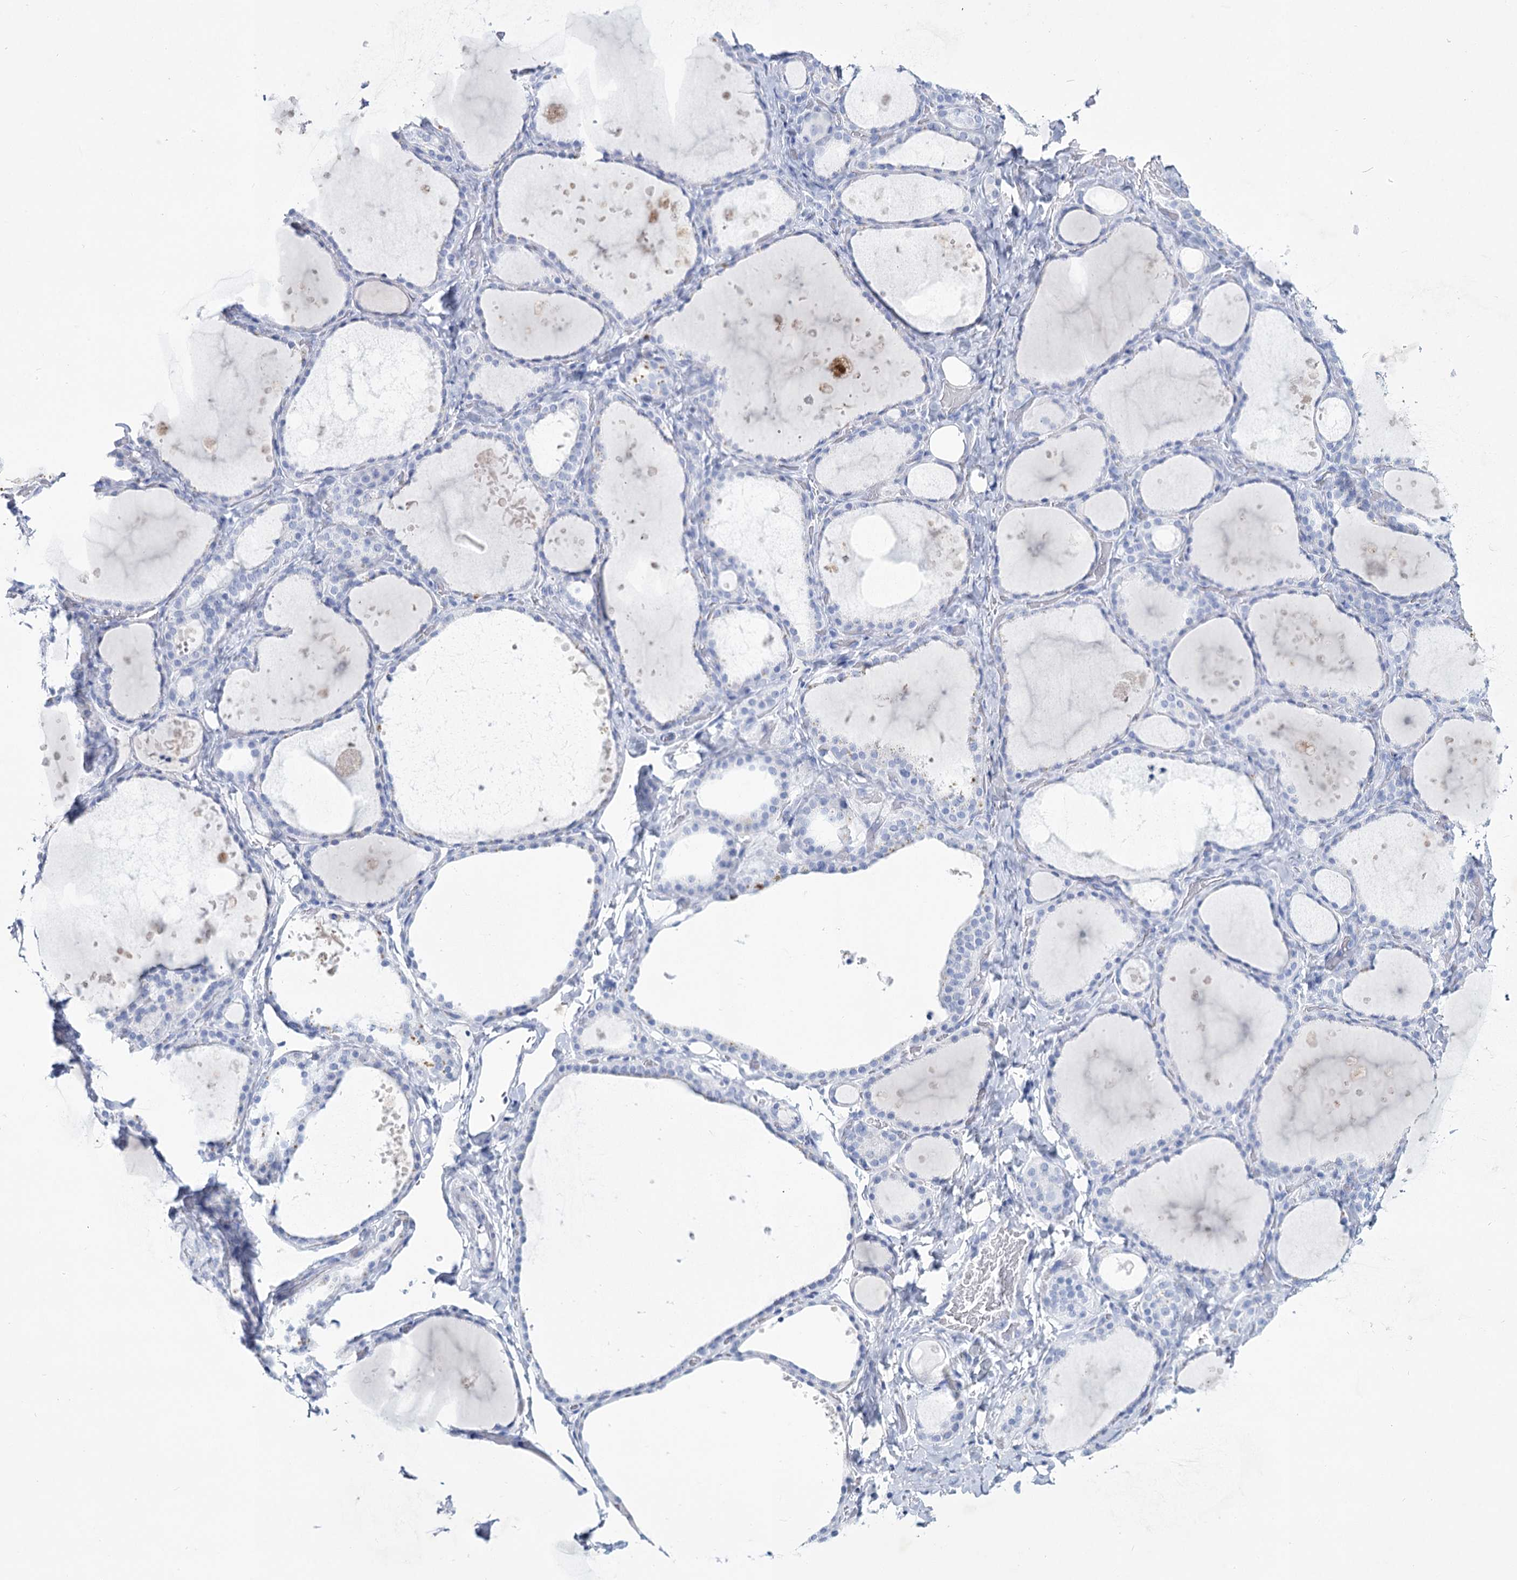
{"staining": {"intensity": "negative", "quantity": "none", "location": "none"}, "tissue": "thyroid gland", "cell_type": "Glandular cells", "image_type": "normal", "snomed": [{"axis": "morphology", "description": "Normal tissue, NOS"}, {"axis": "topography", "description": "Thyroid gland"}], "caption": "IHC of benign human thyroid gland reveals no expression in glandular cells.", "gene": "RNF186", "patient": {"sex": "female", "age": 44}}